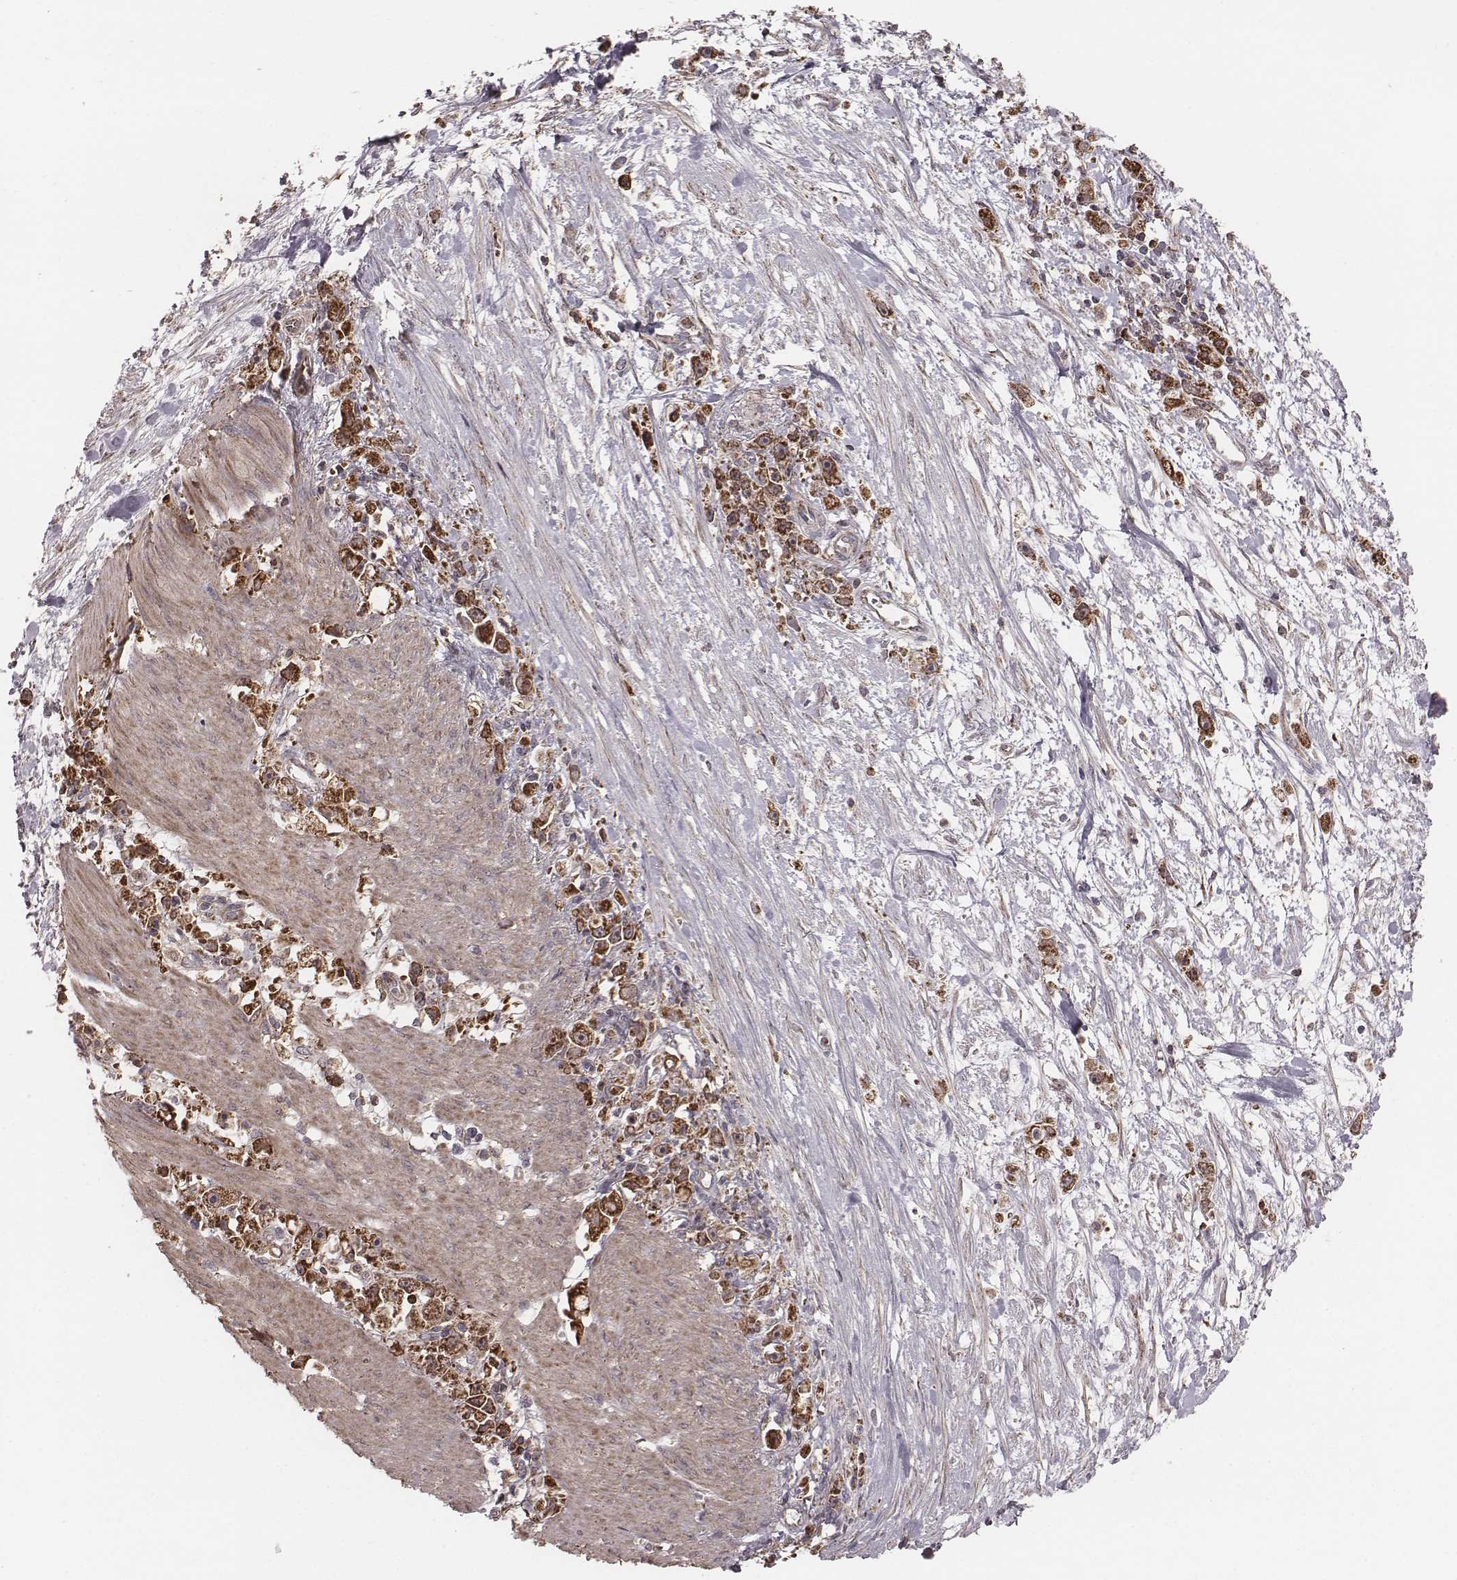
{"staining": {"intensity": "strong", "quantity": ">75%", "location": "cytoplasmic/membranous"}, "tissue": "stomach cancer", "cell_type": "Tumor cells", "image_type": "cancer", "snomed": [{"axis": "morphology", "description": "Adenocarcinoma, NOS"}, {"axis": "topography", "description": "Stomach"}], "caption": "DAB immunohistochemical staining of human stomach adenocarcinoma reveals strong cytoplasmic/membranous protein staining in approximately >75% of tumor cells.", "gene": "PDCD2L", "patient": {"sex": "female", "age": 59}}